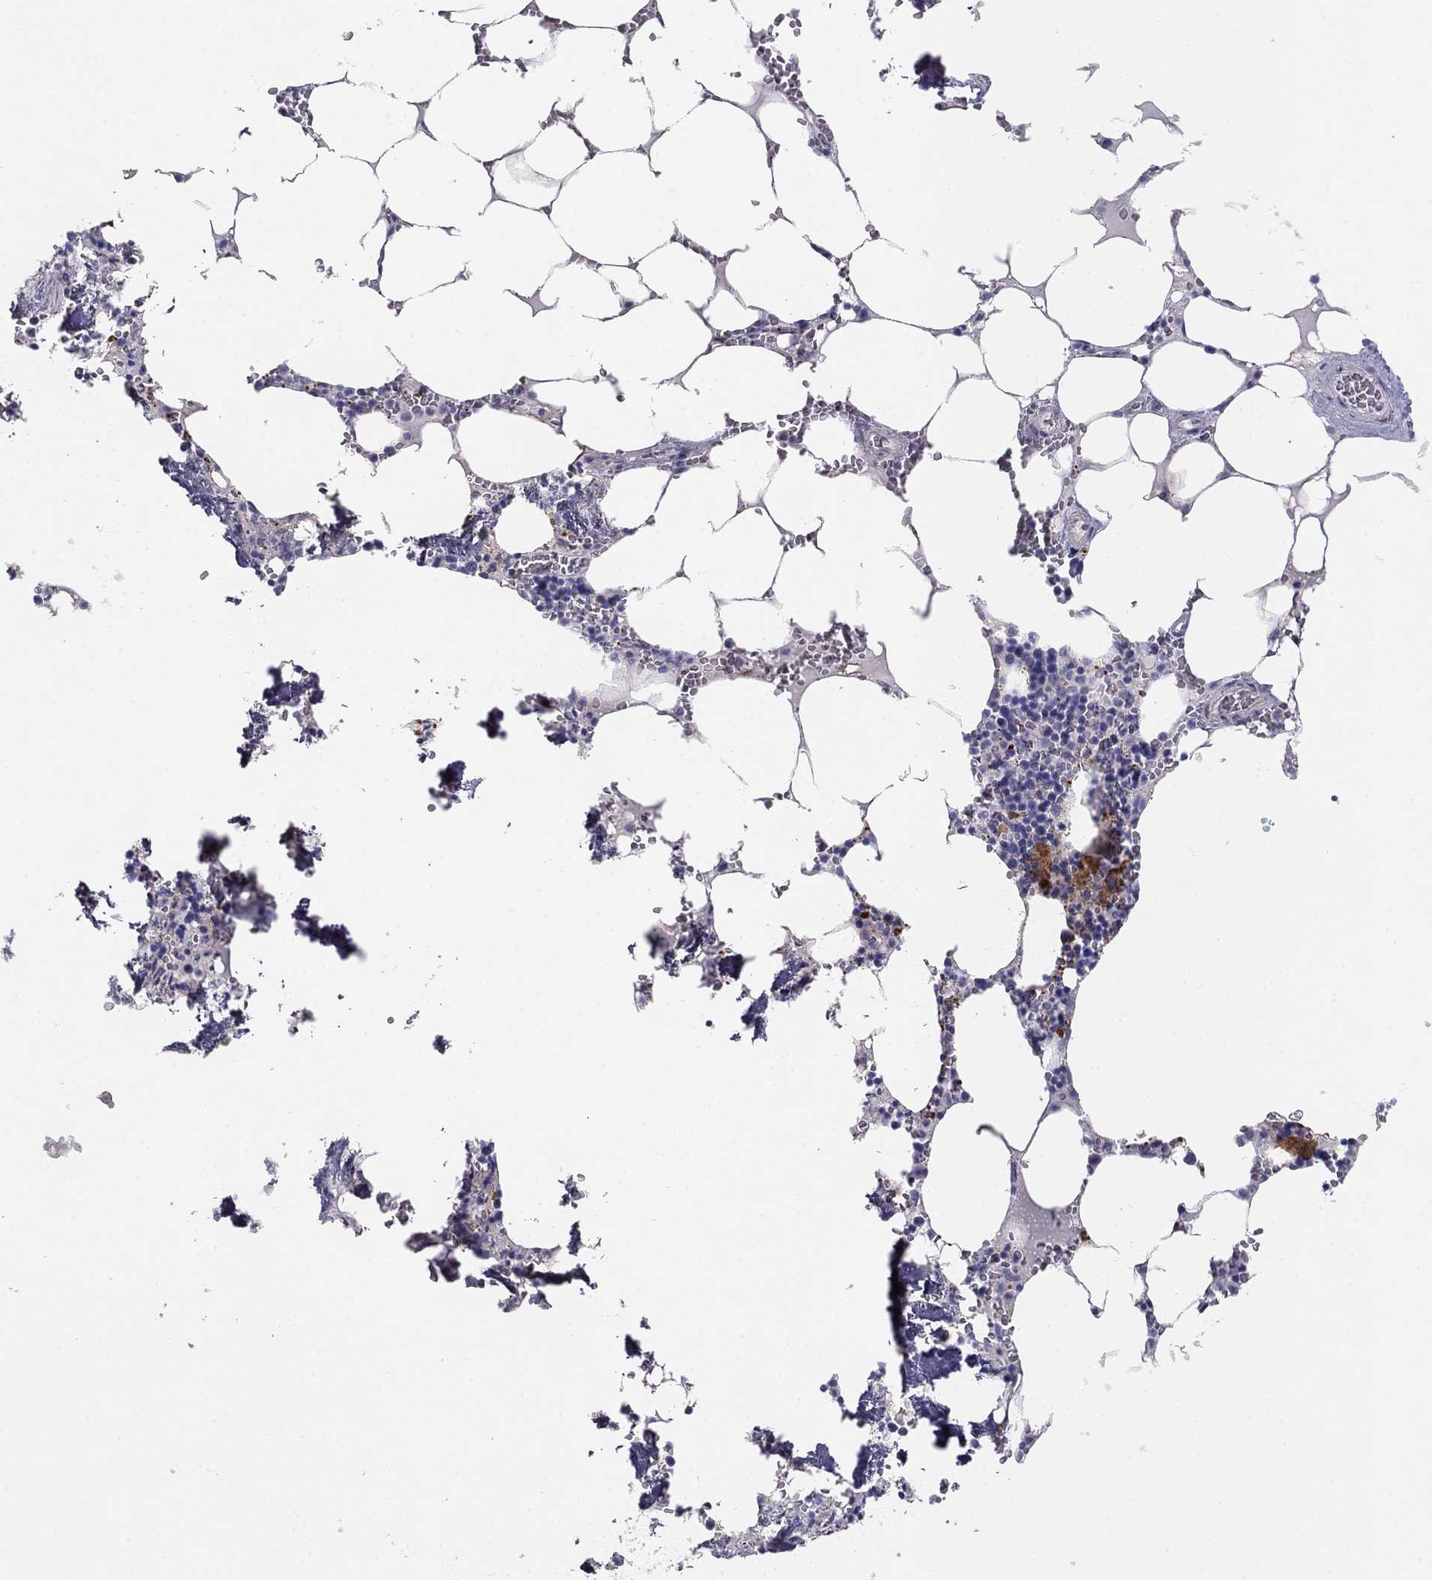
{"staining": {"intensity": "strong", "quantity": "<25%", "location": "cytoplasmic/membranous"}, "tissue": "bone marrow", "cell_type": "Hematopoietic cells", "image_type": "normal", "snomed": [{"axis": "morphology", "description": "Normal tissue, NOS"}, {"axis": "topography", "description": "Bone marrow"}], "caption": "Brown immunohistochemical staining in unremarkable bone marrow exhibits strong cytoplasmic/membranous staining in about <25% of hematopoietic cells.", "gene": "MGAT4C", "patient": {"sex": "female", "age": 64}}